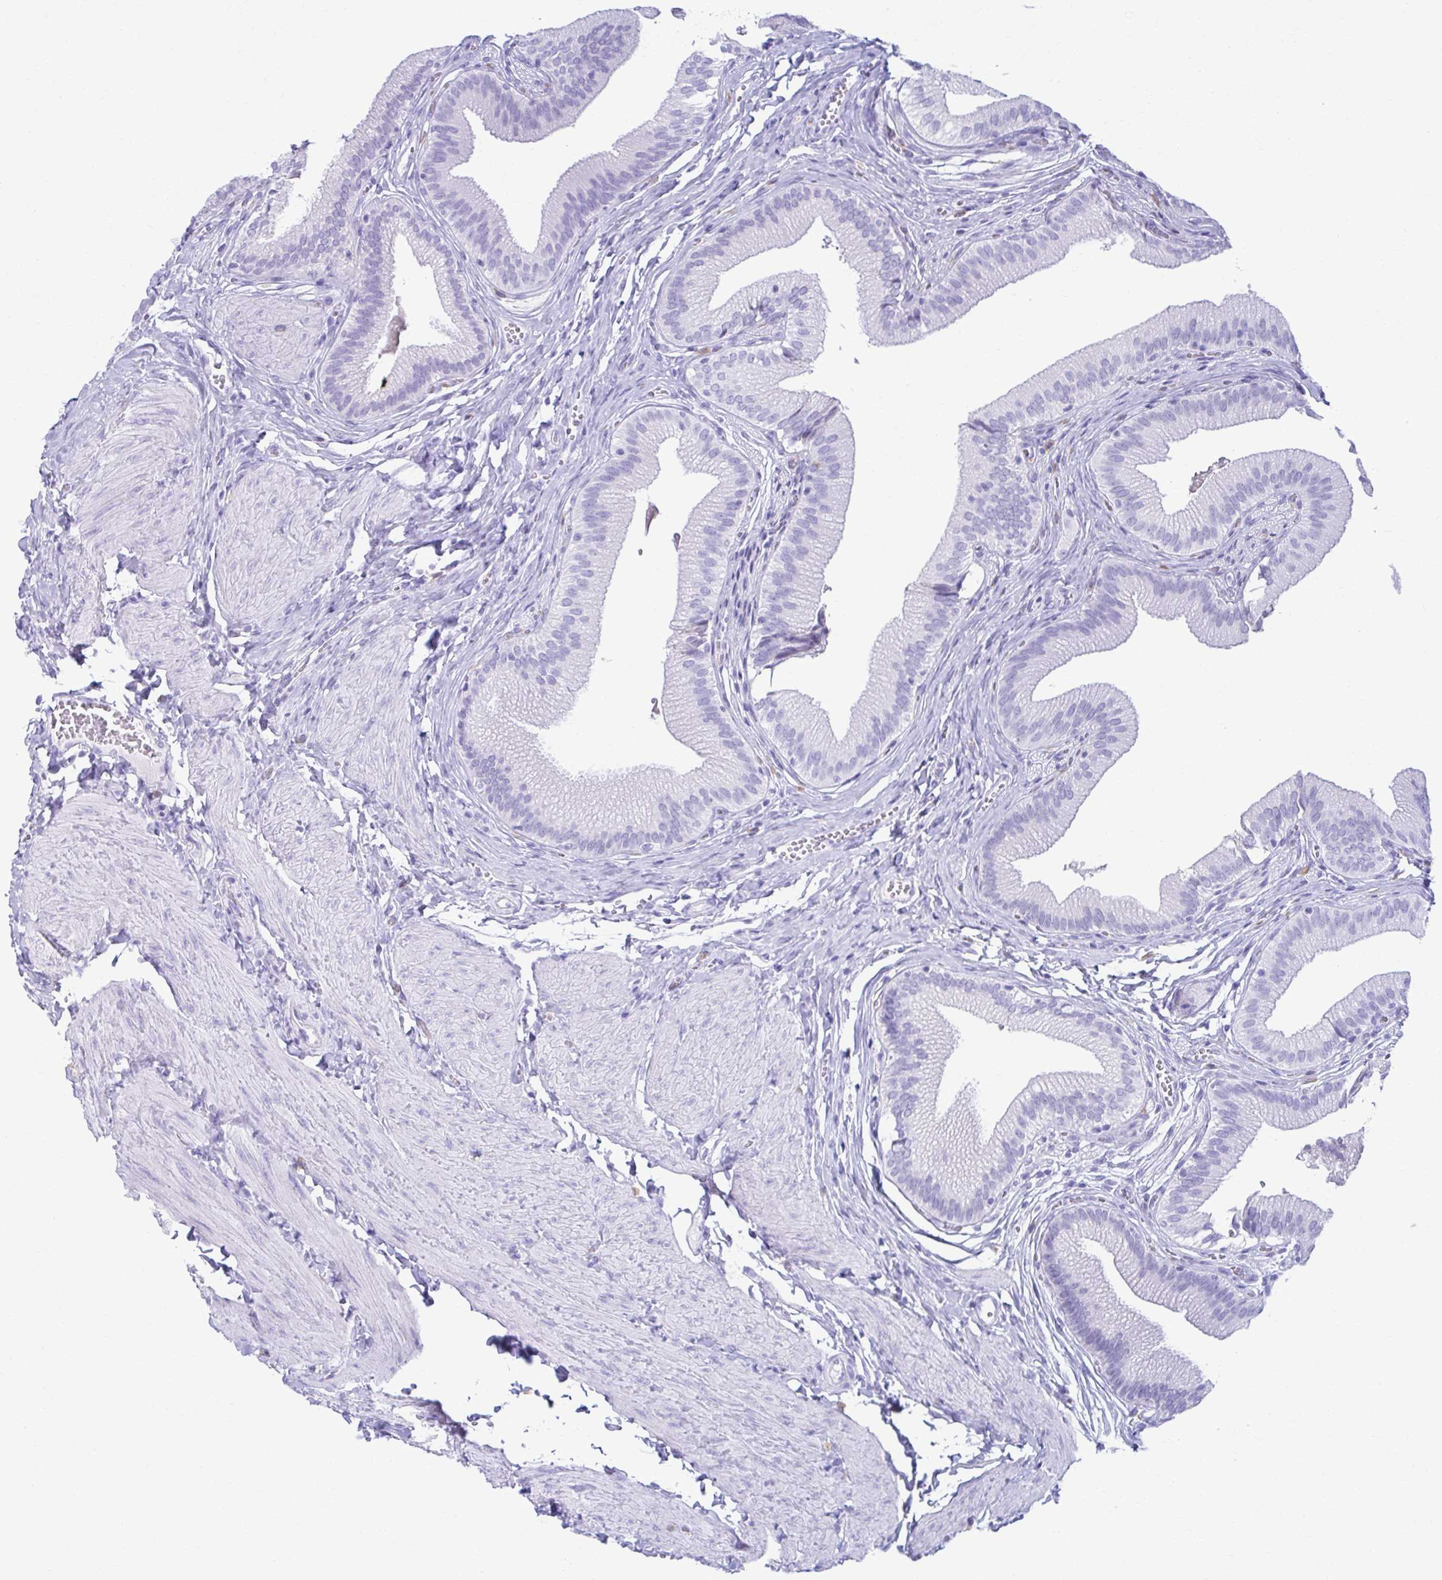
{"staining": {"intensity": "negative", "quantity": "none", "location": "none"}, "tissue": "gallbladder", "cell_type": "Glandular cells", "image_type": "normal", "snomed": [{"axis": "morphology", "description": "Normal tissue, NOS"}, {"axis": "topography", "description": "Gallbladder"}, {"axis": "topography", "description": "Peripheral nerve tissue"}], "caption": "Immunohistochemistry (IHC) image of benign gallbladder: human gallbladder stained with DAB reveals no significant protein positivity in glandular cells.", "gene": "ATP4B", "patient": {"sex": "male", "age": 17}}